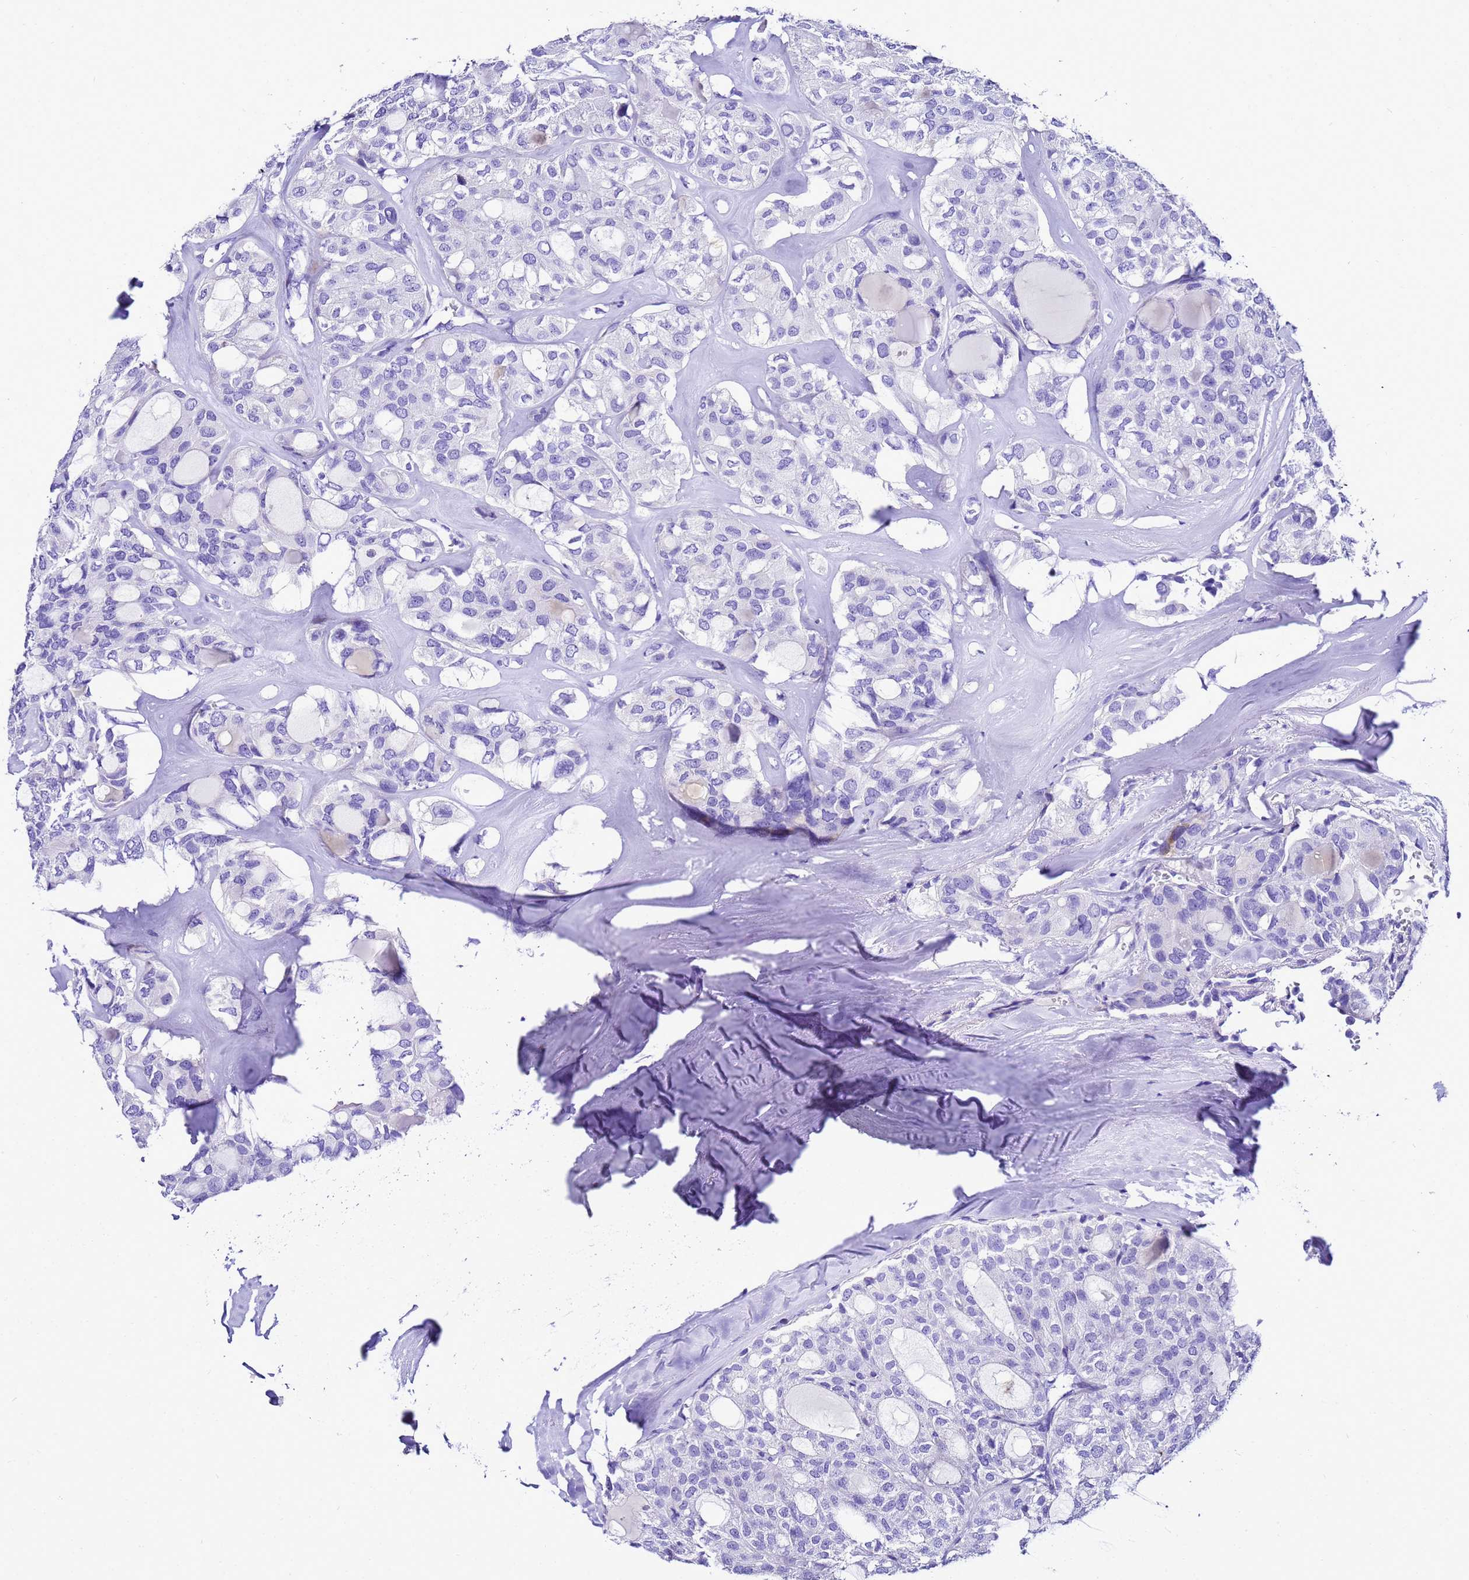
{"staining": {"intensity": "negative", "quantity": "none", "location": "none"}, "tissue": "thyroid cancer", "cell_type": "Tumor cells", "image_type": "cancer", "snomed": [{"axis": "morphology", "description": "Follicular adenoma carcinoma, NOS"}, {"axis": "topography", "description": "Thyroid gland"}], "caption": "This is an immunohistochemistry photomicrograph of human follicular adenoma carcinoma (thyroid). There is no positivity in tumor cells.", "gene": "UGT2B10", "patient": {"sex": "male", "age": 75}}